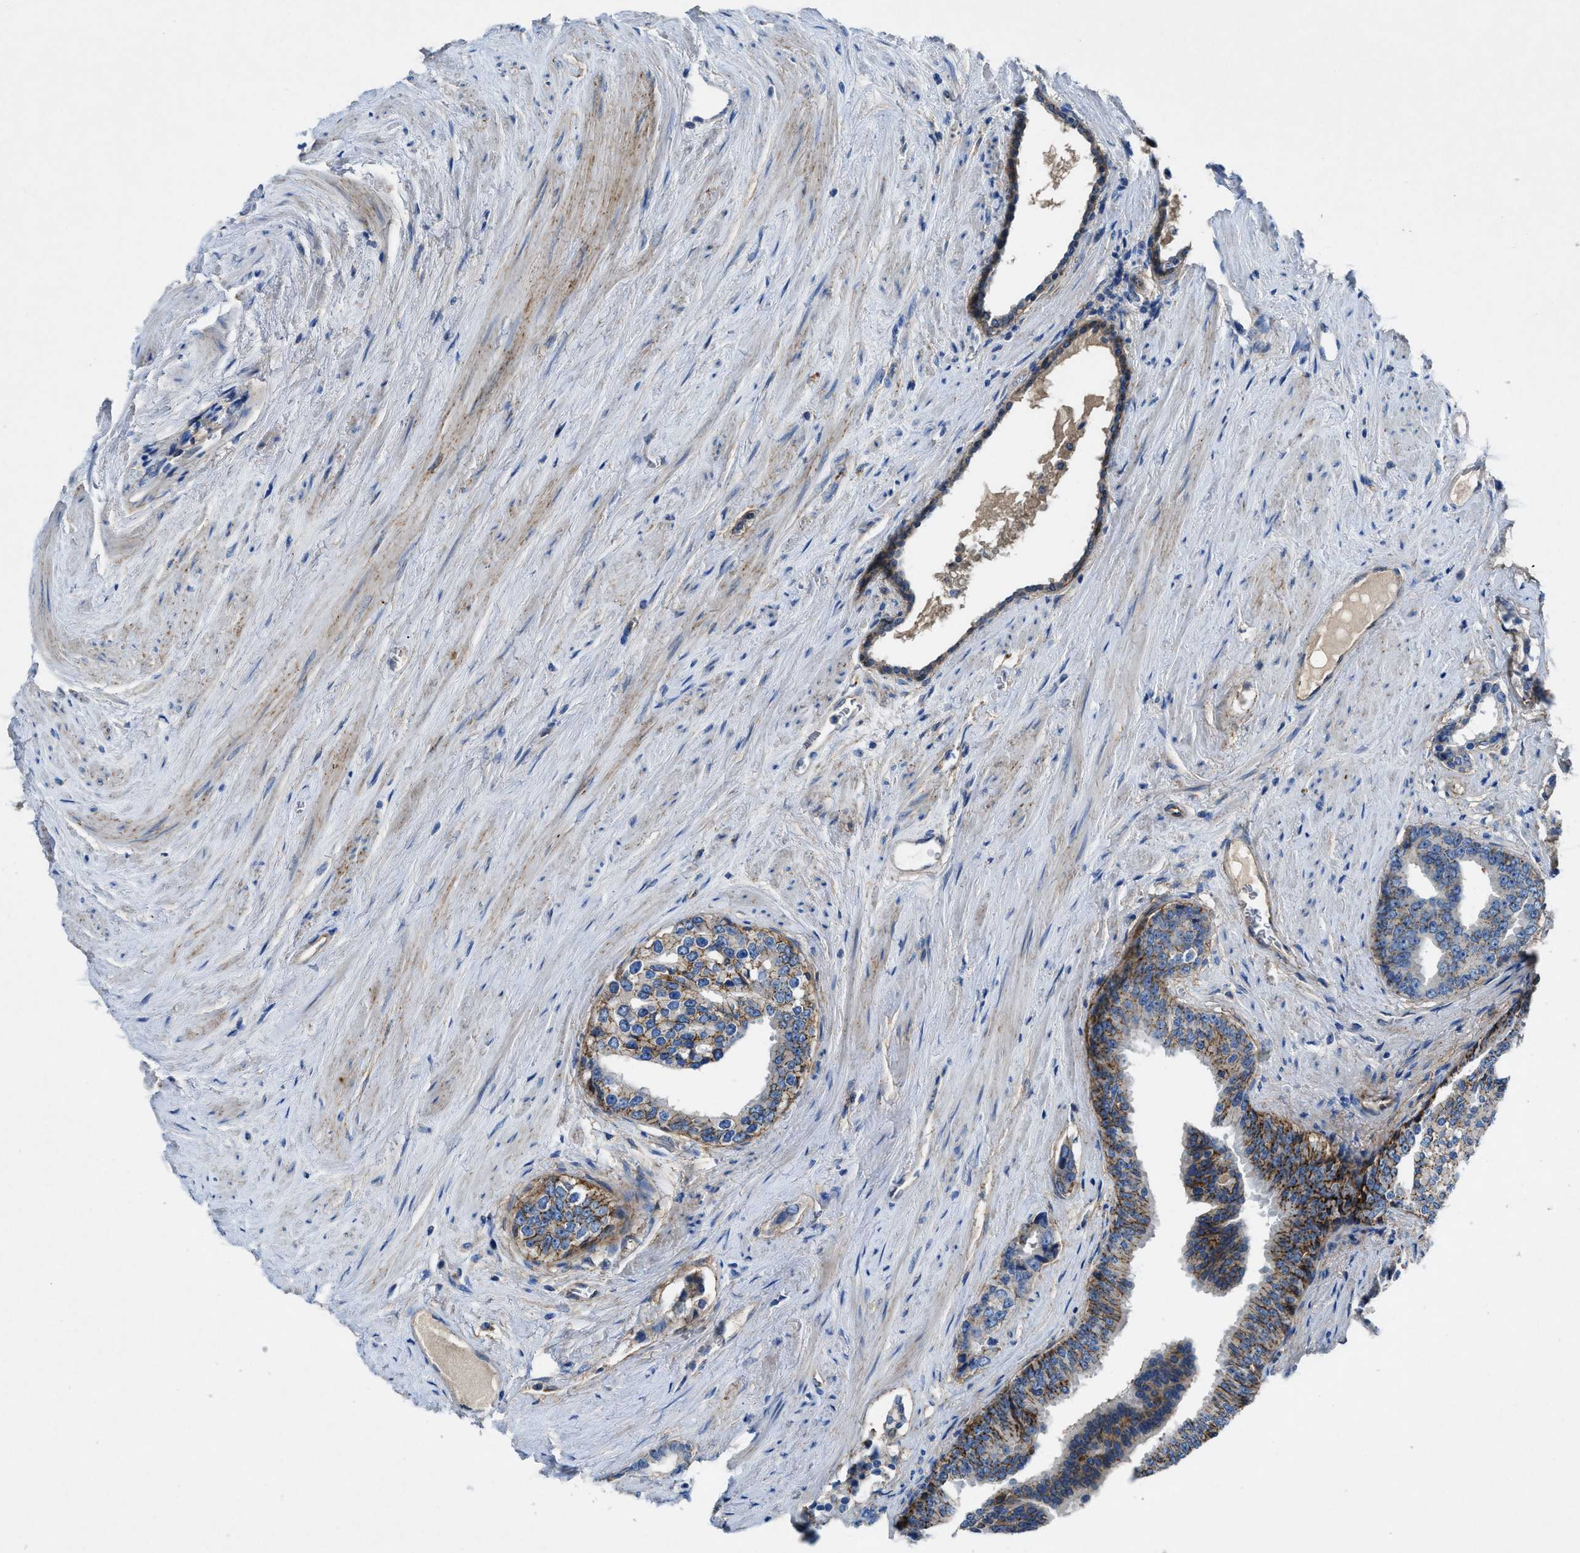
{"staining": {"intensity": "moderate", "quantity": ">75%", "location": "cytoplasmic/membranous"}, "tissue": "prostate cancer", "cell_type": "Tumor cells", "image_type": "cancer", "snomed": [{"axis": "morphology", "description": "Adenocarcinoma, High grade"}, {"axis": "topography", "description": "Prostate"}], "caption": "Prostate adenocarcinoma (high-grade) stained with a brown dye exhibits moderate cytoplasmic/membranous positive positivity in approximately >75% of tumor cells.", "gene": "PTGFRN", "patient": {"sex": "male", "age": 71}}